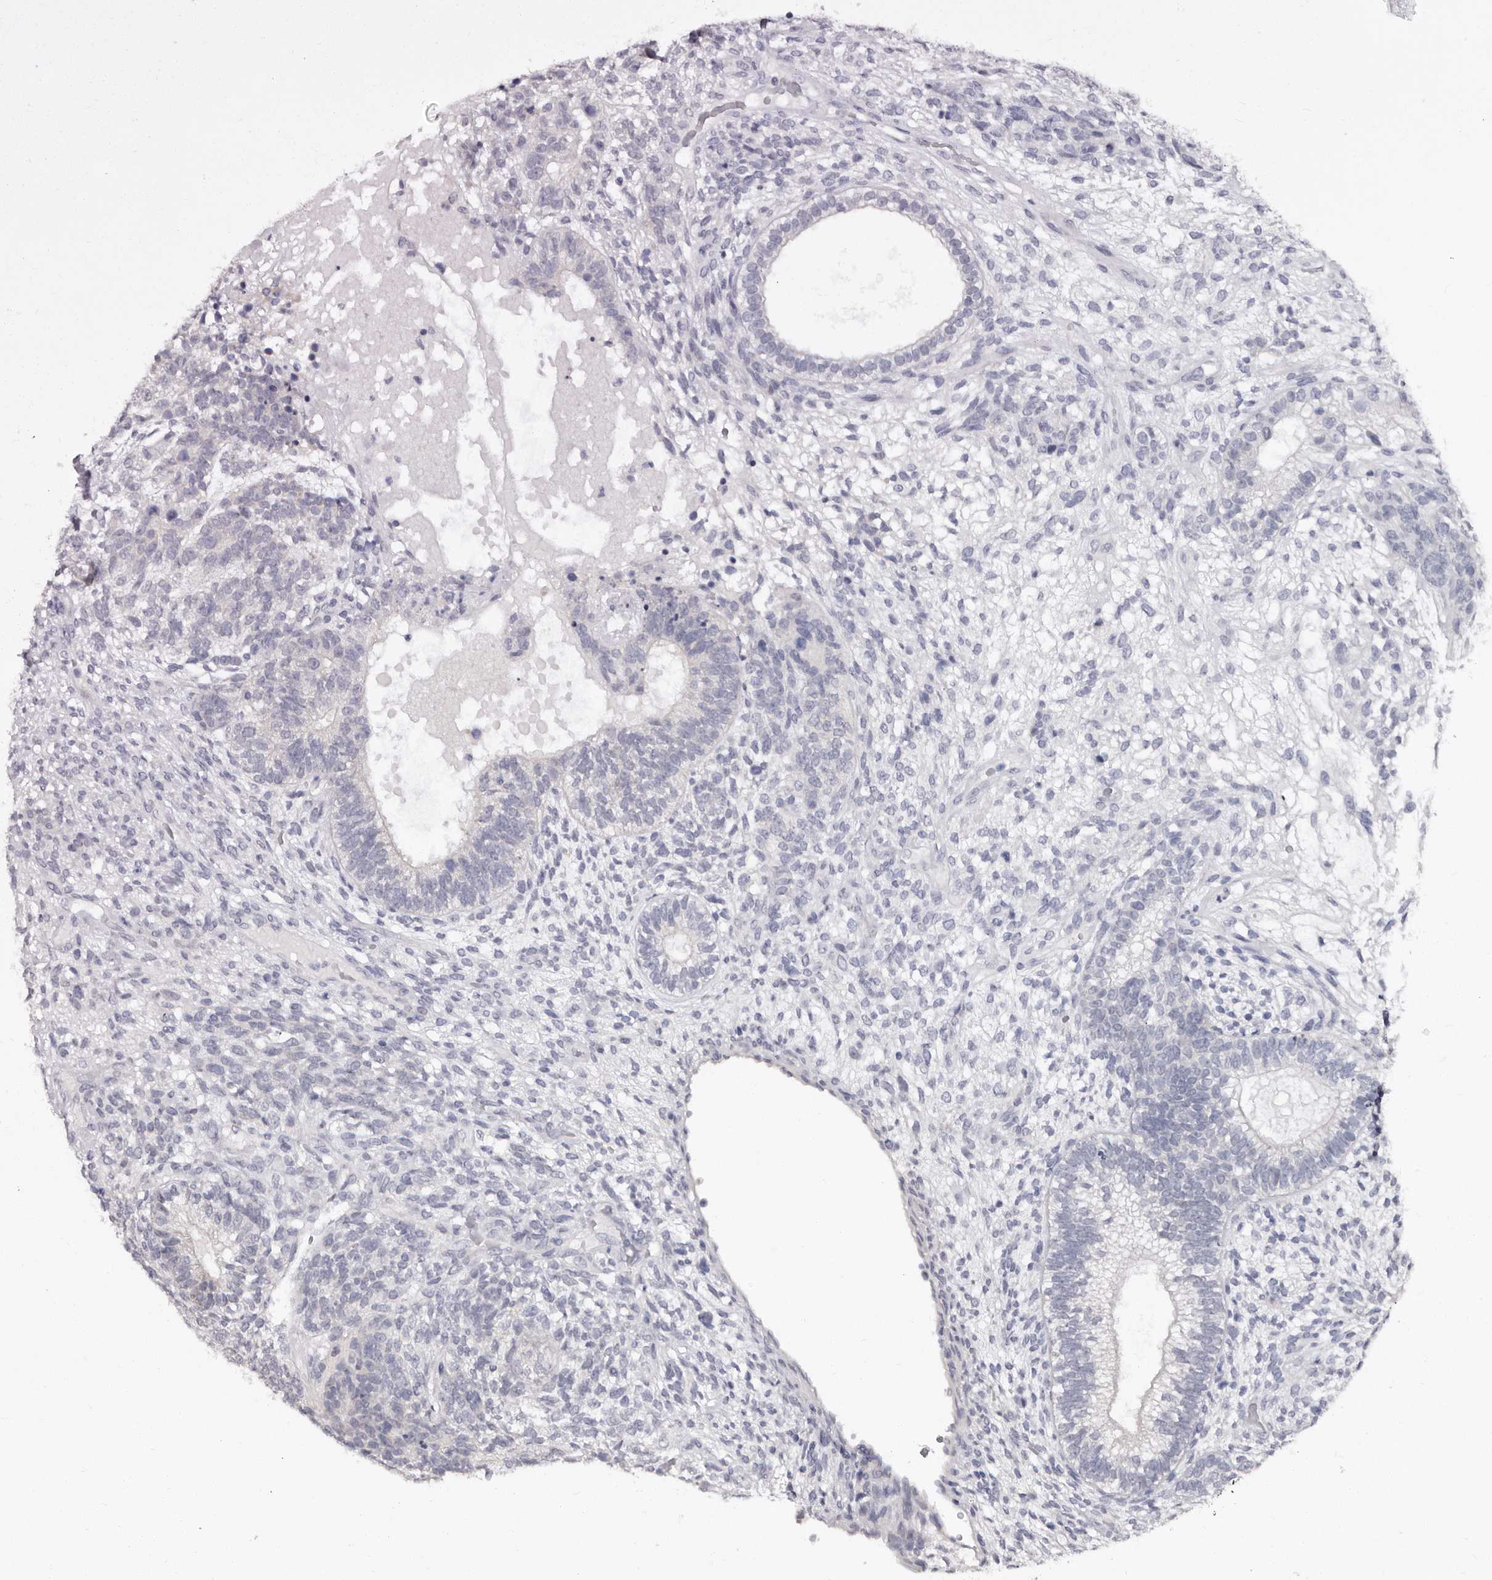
{"staining": {"intensity": "negative", "quantity": "none", "location": "none"}, "tissue": "testis cancer", "cell_type": "Tumor cells", "image_type": "cancer", "snomed": [{"axis": "morphology", "description": "Seminoma, NOS"}, {"axis": "morphology", "description": "Carcinoma, Embryonal, NOS"}, {"axis": "topography", "description": "Testis"}], "caption": "DAB (3,3'-diaminobenzidine) immunohistochemical staining of testis embryonal carcinoma demonstrates no significant staining in tumor cells. (DAB immunohistochemistry with hematoxylin counter stain).", "gene": "PHF20L1", "patient": {"sex": "male", "age": 28}}